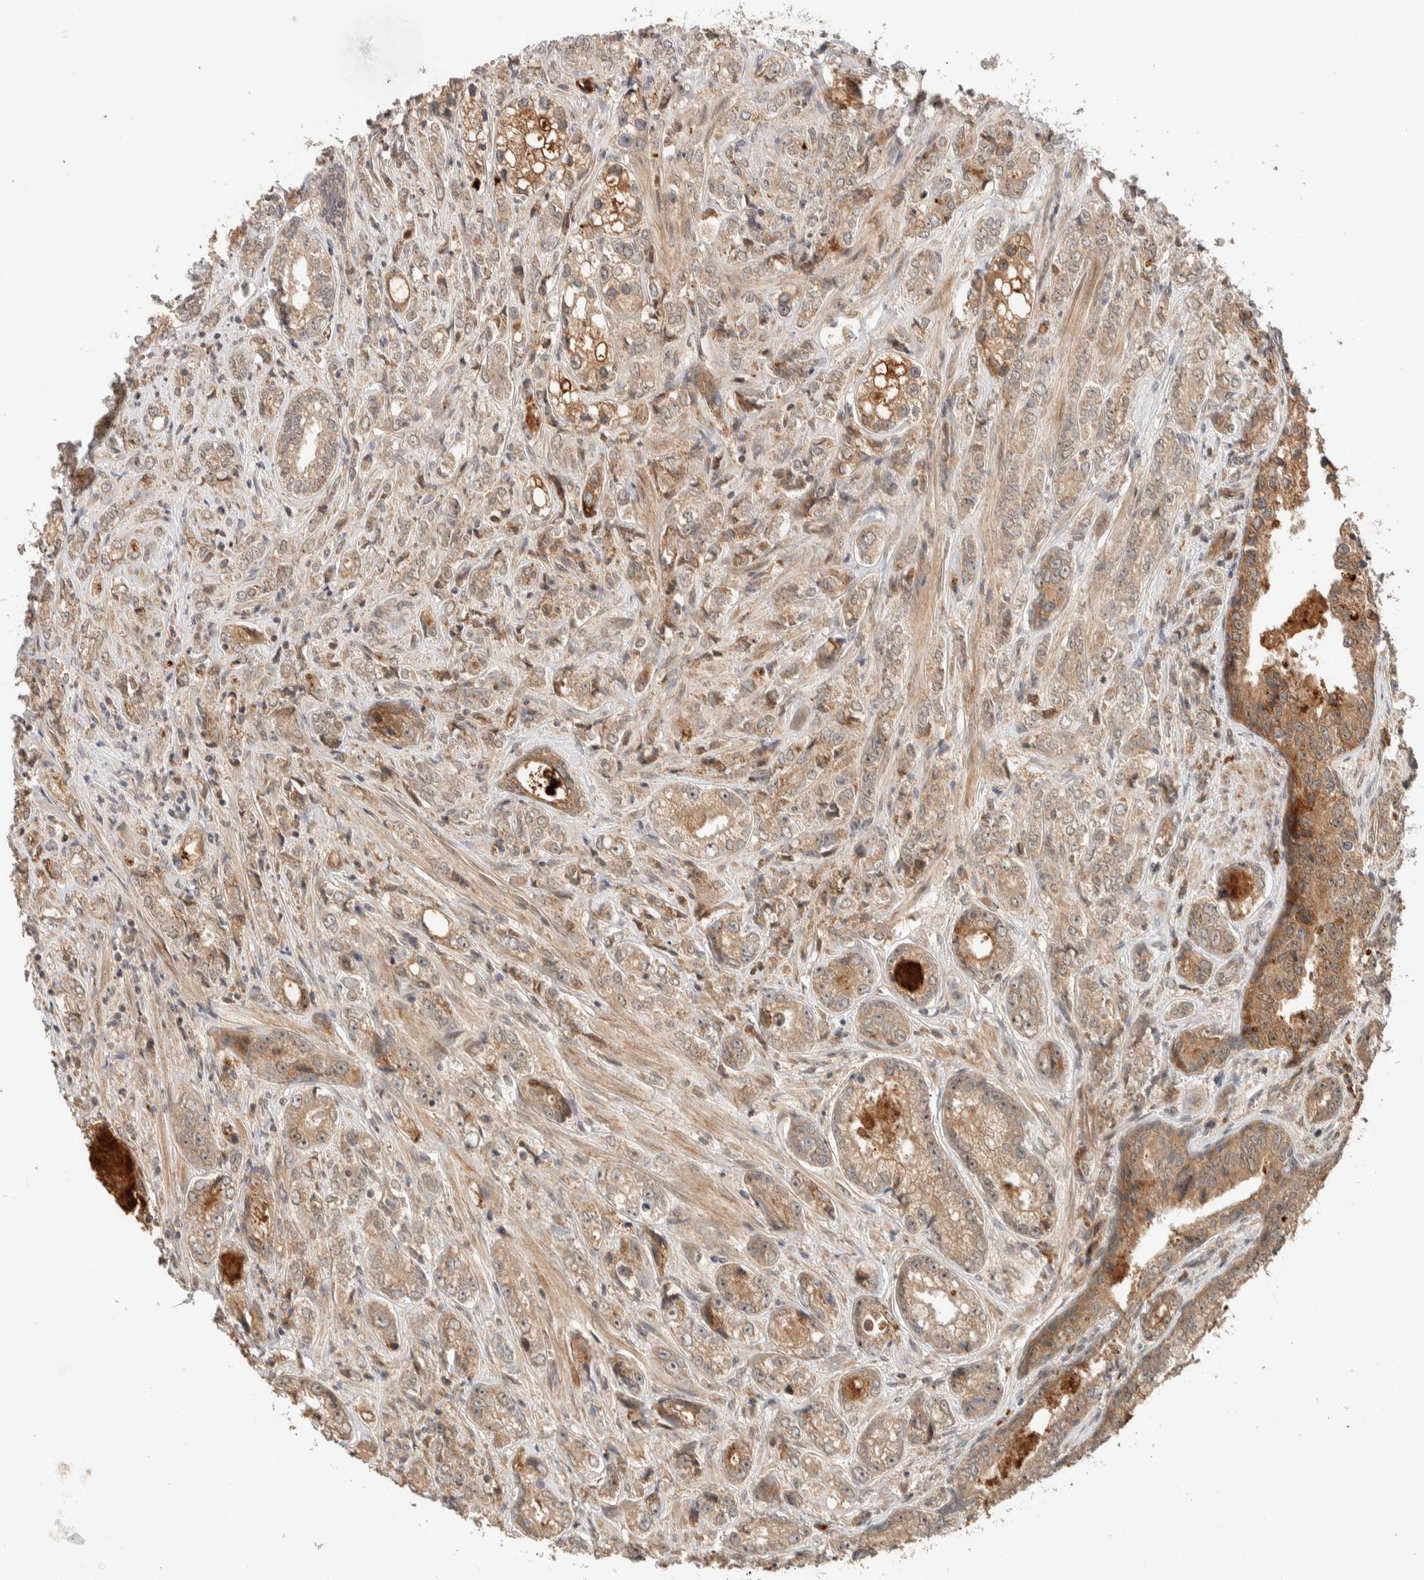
{"staining": {"intensity": "weak", "quantity": ">75%", "location": "cytoplasmic/membranous"}, "tissue": "prostate cancer", "cell_type": "Tumor cells", "image_type": "cancer", "snomed": [{"axis": "morphology", "description": "Adenocarcinoma, High grade"}, {"axis": "topography", "description": "Prostate"}], "caption": "This is an image of immunohistochemistry staining of prostate cancer (high-grade adenocarcinoma), which shows weak expression in the cytoplasmic/membranous of tumor cells.", "gene": "ZBTB2", "patient": {"sex": "male", "age": 61}}